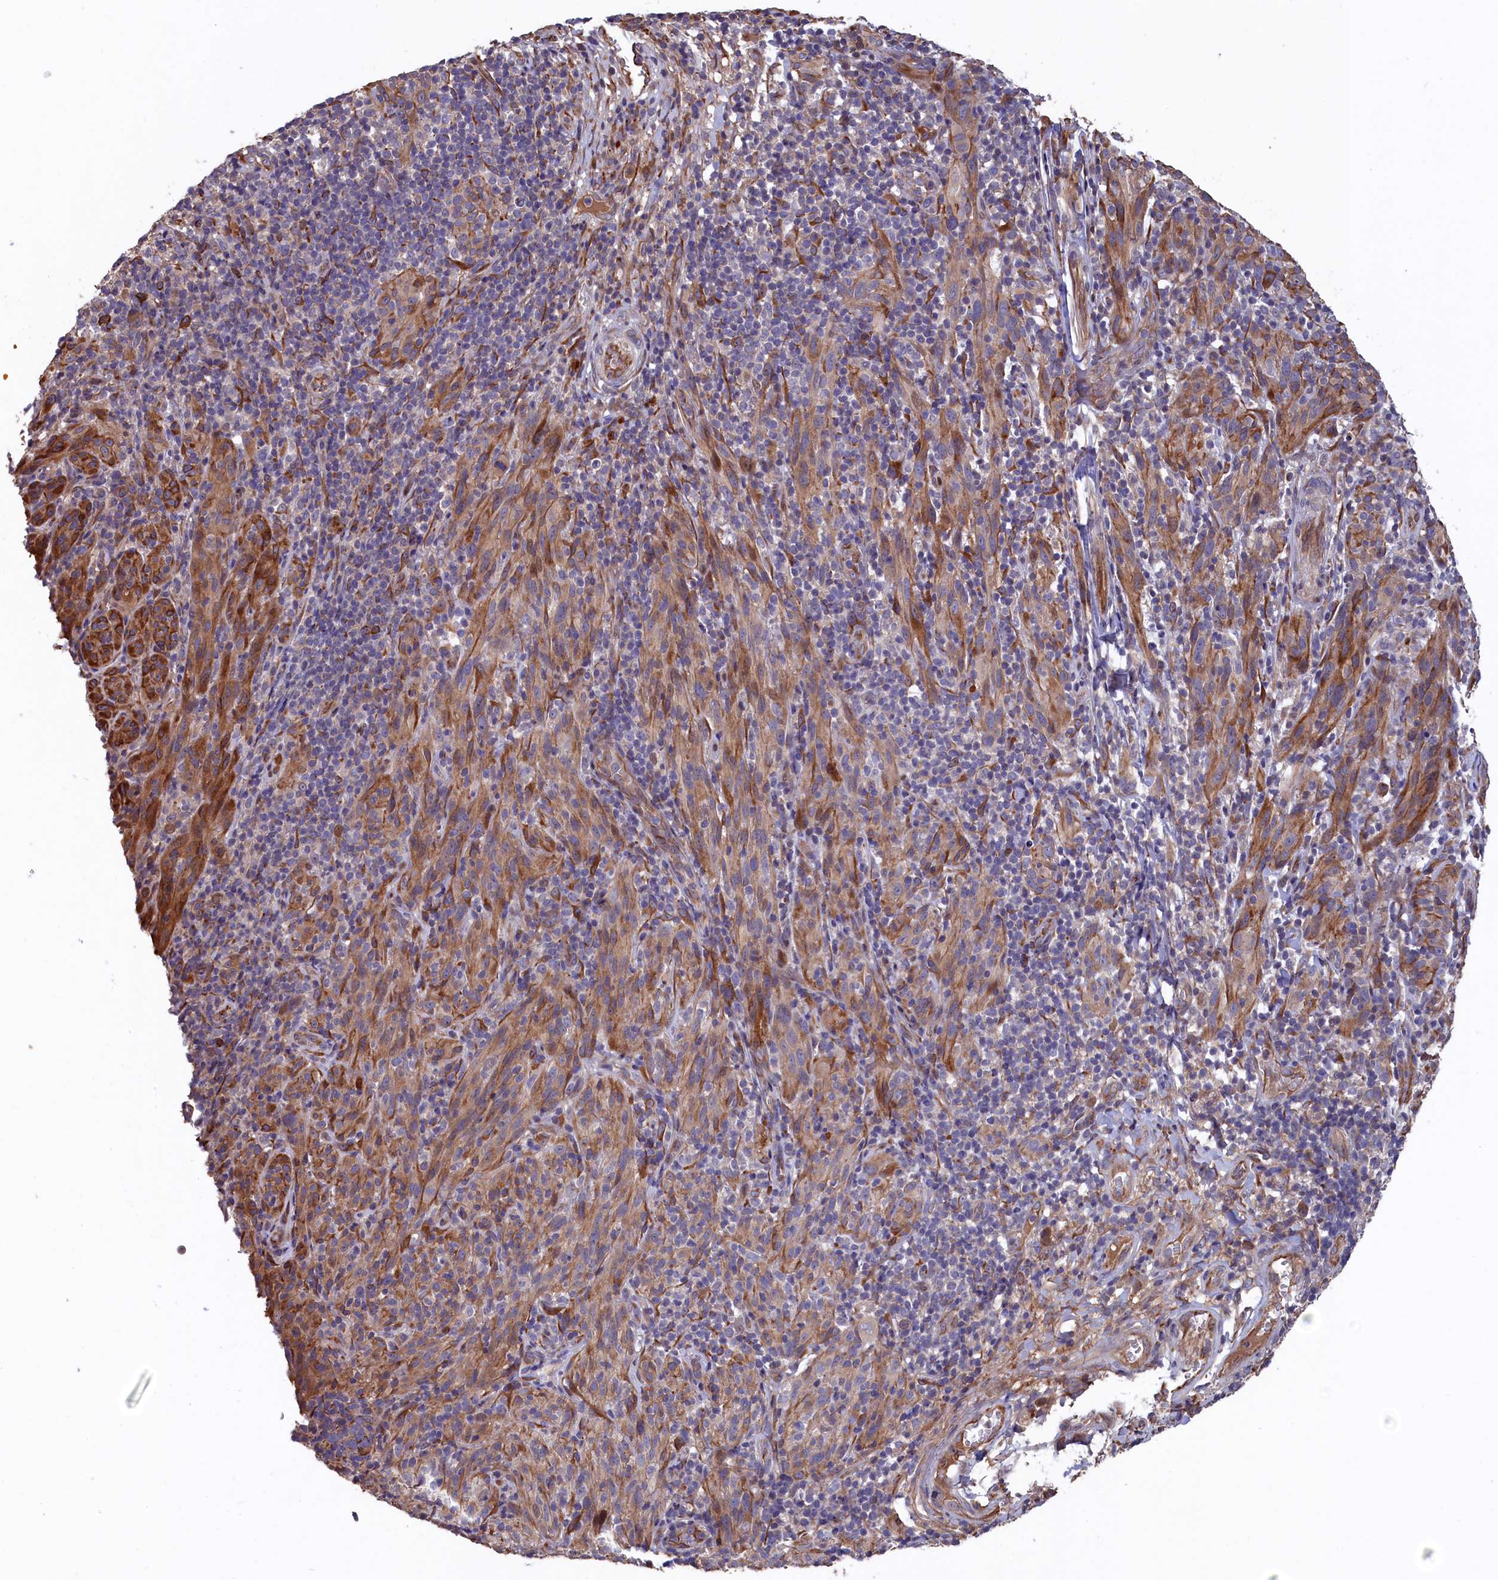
{"staining": {"intensity": "moderate", "quantity": ">75%", "location": "cytoplasmic/membranous"}, "tissue": "melanoma", "cell_type": "Tumor cells", "image_type": "cancer", "snomed": [{"axis": "morphology", "description": "Malignant melanoma, NOS"}, {"axis": "topography", "description": "Skin of head"}], "caption": "Brown immunohistochemical staining in human melanoma reveals moderate cytoplasmic/membranous expression in approximately >75% of tumor cells.", "gene": "GREB1L", "patient": {"sex": "male", "age": 96}}